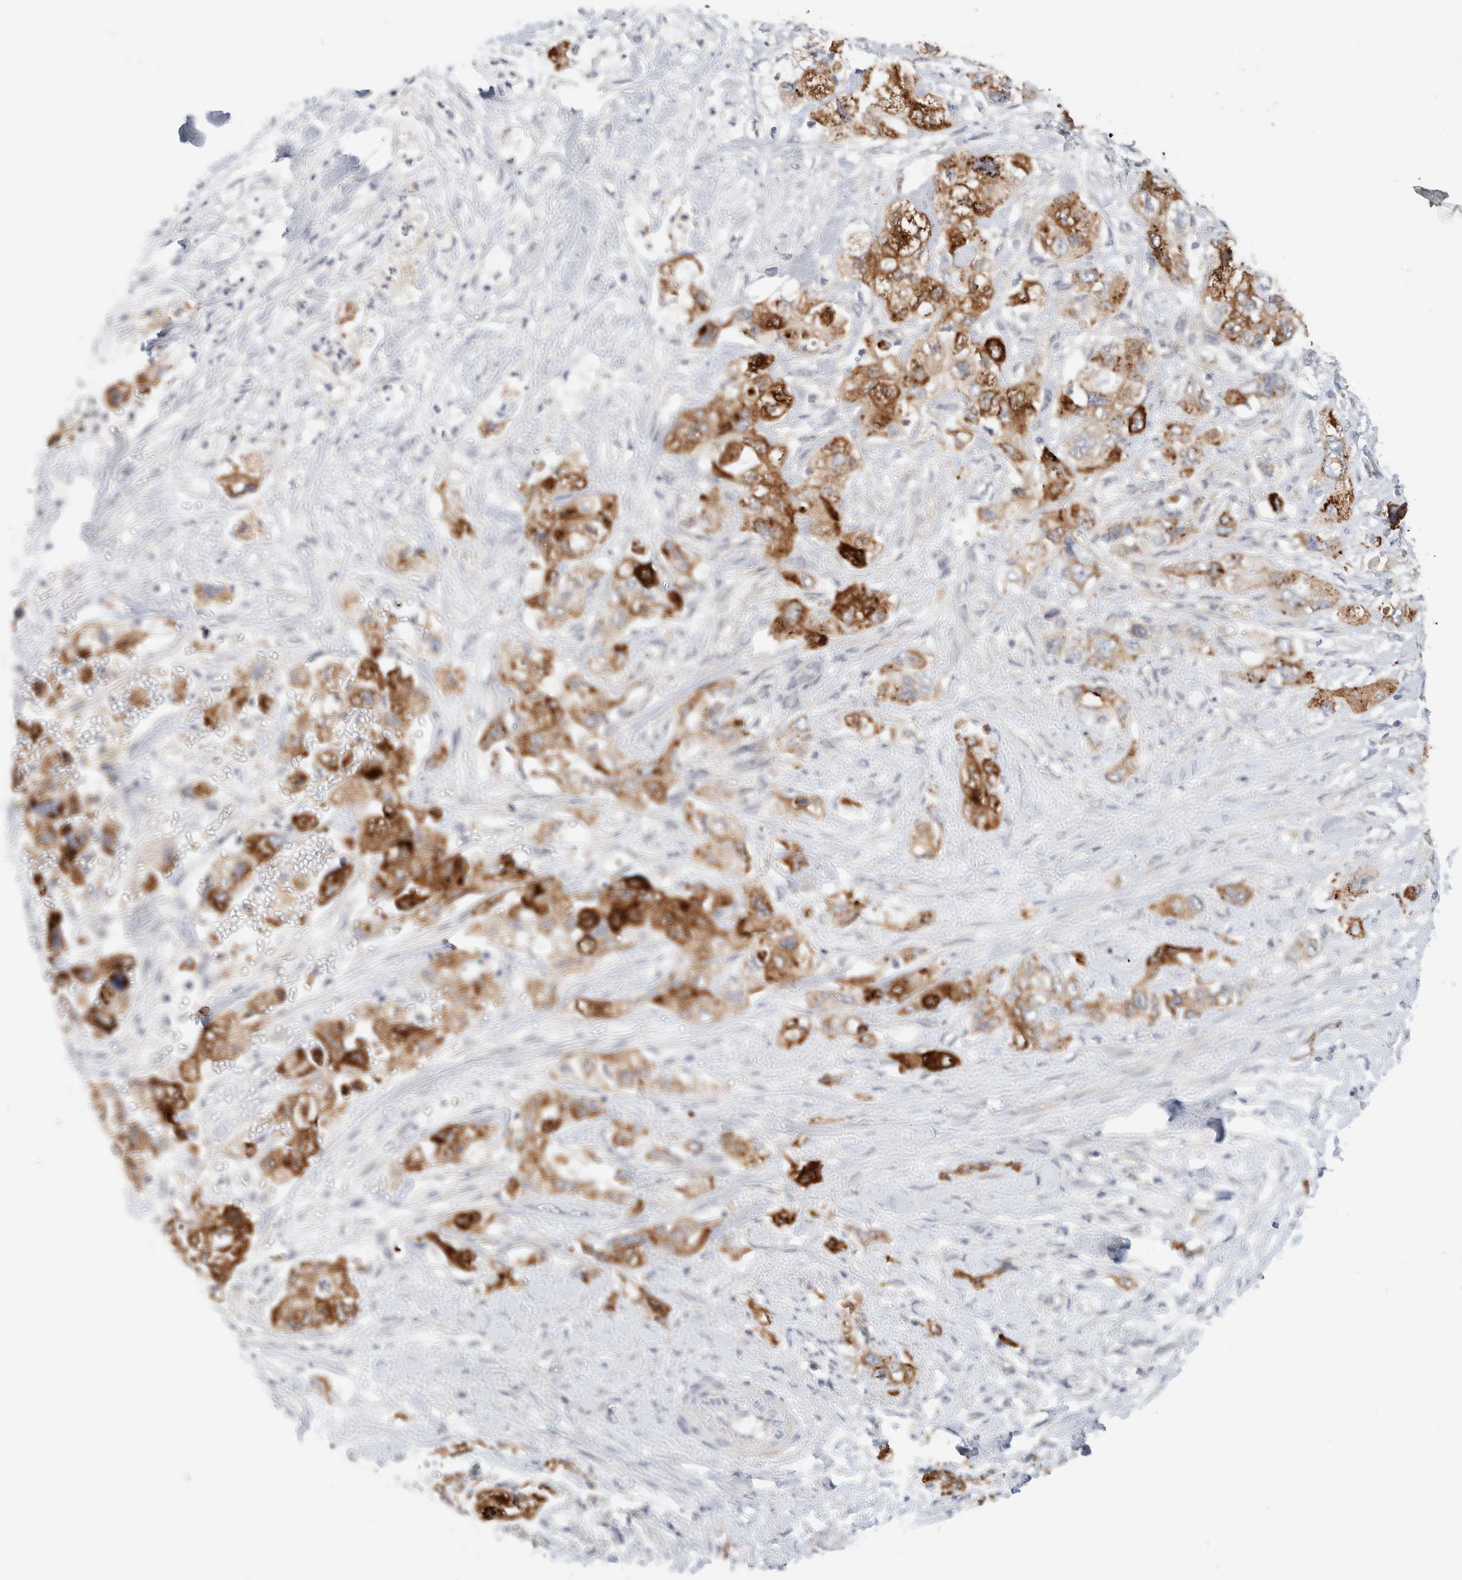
{"staining": {"intensity": "strong", "quantity": ">75%", "location": "cytoplasmic/membranous"}, "tissue": "pancreatic cancer", "cell_type": "Tumor cells", "image_type": "cancer", "snomed": [{"axis": "morphology", "description": "Adenocarcinoma, NOS"}, {"axis": "topography", "description": "Pancreas"}], "caption": "Protein staining of pancreatic cancer tissue demonstrates strong cytoplasmic/membranous staining in about >75% of tumor cells. (Brightfield microscopy of DAB IHC at high magnification).", "gene": "SDR16C5", "patient": {"sex": "female", "age": 73}}